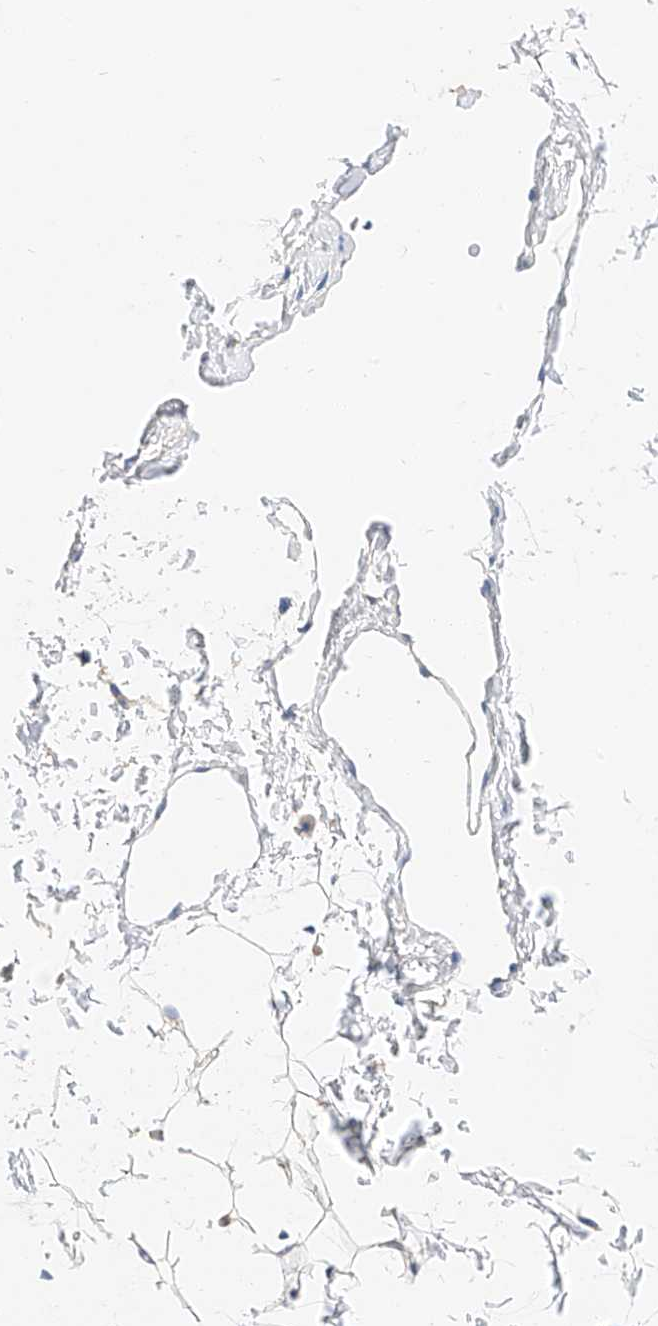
{"staining": {"intensity": "negative", "quantity": "none", "location": "none"}, "tissue": "adipose tissue", "cell_type": "Adipocytes", "image_type": "normal", "snomed": [{"axis": "morphology", "description": "Normal tissue, NOS"}, {"axis": "topography", "description": "Breast"}], "caption": "Adipocytes are negative for protein expression in unremarkable human adipose tissue. (Brightfield microscopy of DAB immunohistochemistry at high magnification).", "gene": "MAP7", "patient": {"sex": "female", "age": 23}}